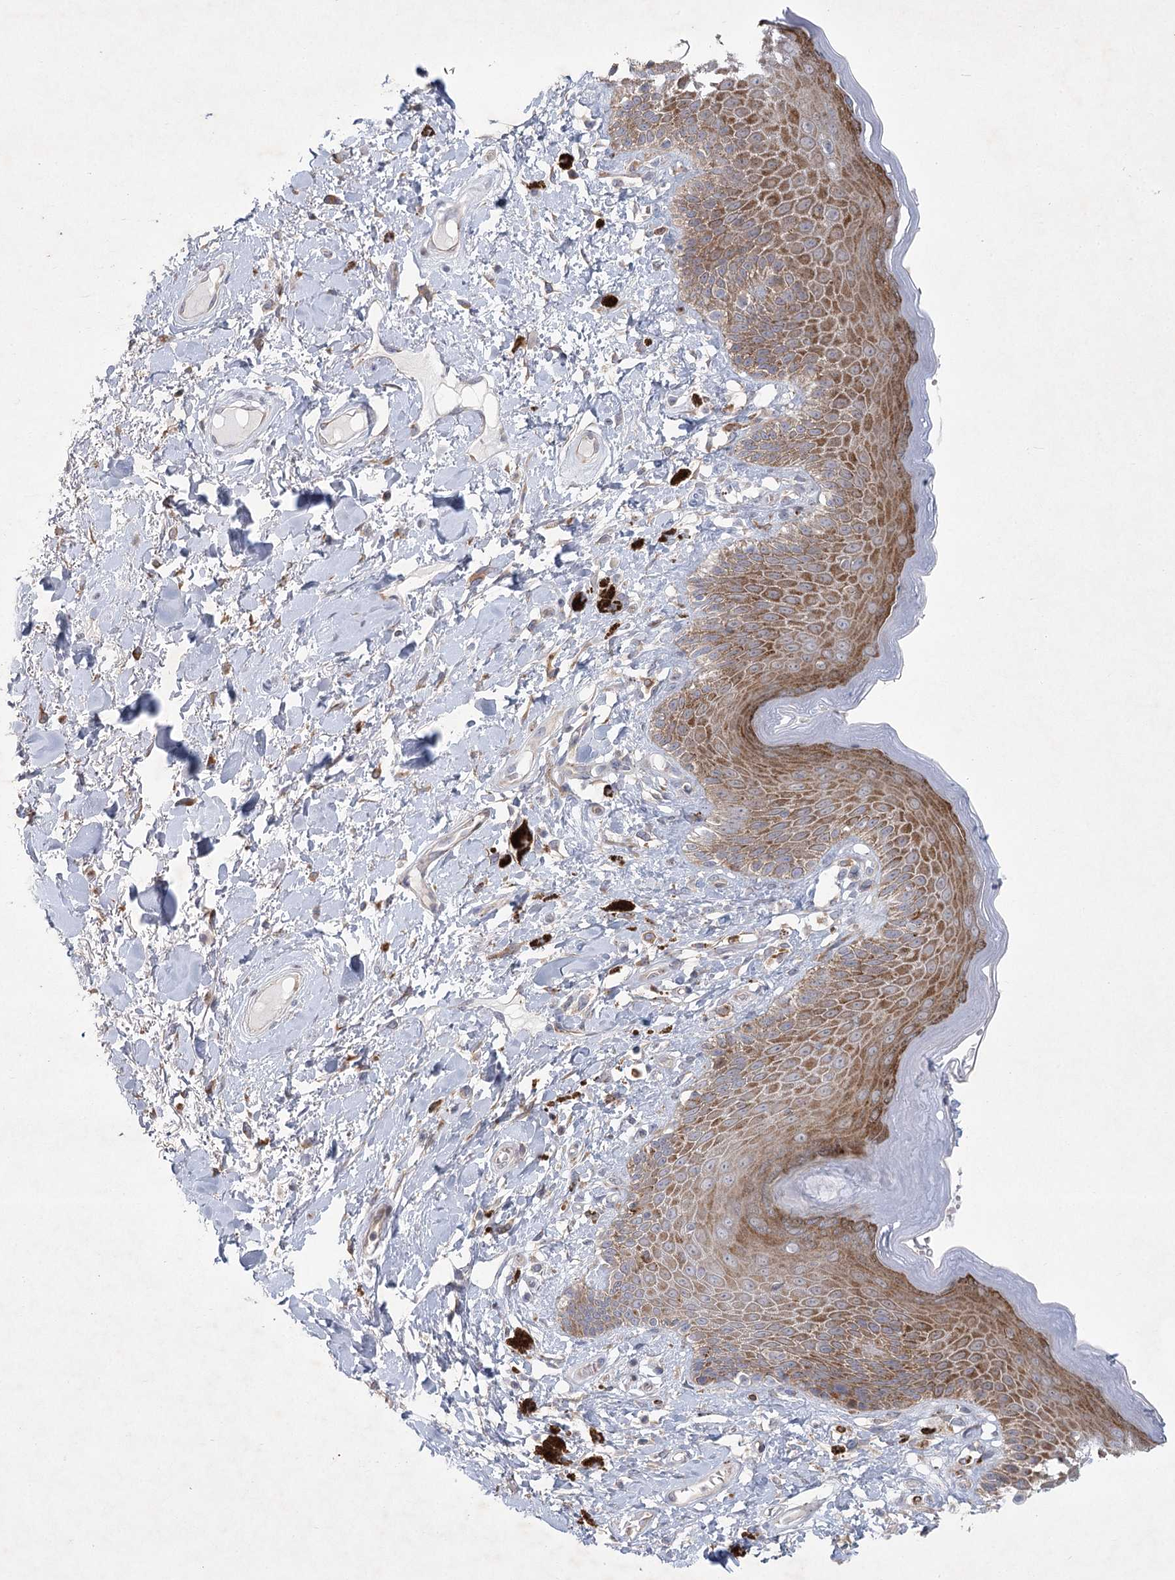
{"staining": {"intensity": "strong", "quantity": "25%-75%", "location": "cytoplasmic/membranous"}, "tissue": "skin", "cell_type": "Epidermal cells", "image_type": "normal", "snomed": [{"axis": "morphology", "description": "Normal tissue, NOS"}, {"axis": "topography", "description": "Anal"}], "caption": "This image shows IHC staining of normal skin, with high strong cytoplasmic/membranous positivity in about 25%-75% of epidermal cells.", "gene": "FAM110C", "patient": {"sex": "female", "age": 78}}